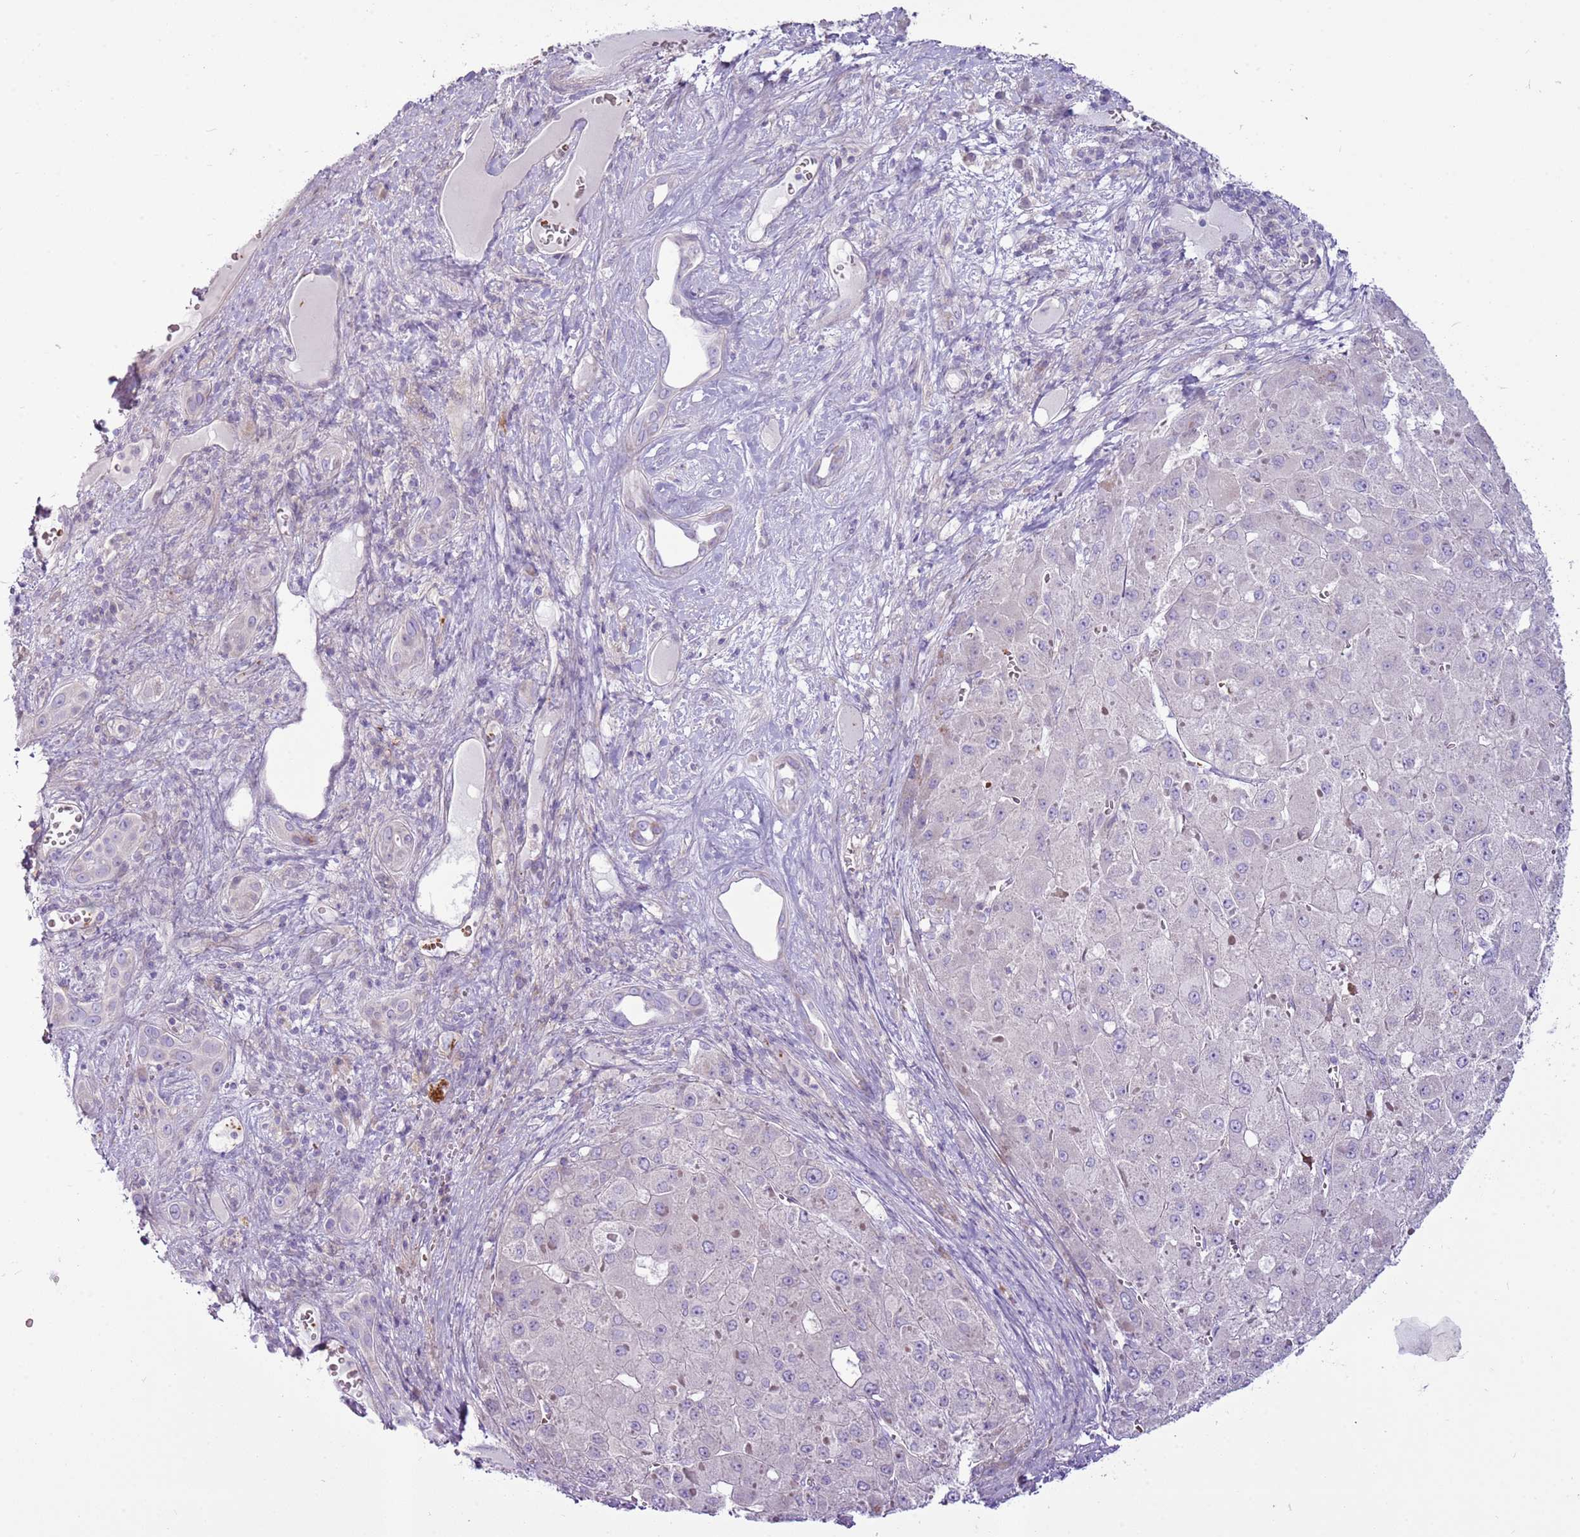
{"staining": {"intensity": "negative", "quantity": "none", "location": "none"}, "tissue": "liver cancer", "cell_type": "Tumor cells", "image_type": "cancer", "snomed": [{"axis": "morphology", "description": "Carcinoma, Hepatocellular, NOS"}, {"axis": "topography", "description": "Liver"}], "caption": "DAB (3,3'-diaminobenzidine) immunohistochemical staining of human liver cancer (hepatocellular carcinoma) exhibits no significant expression in tumor cells.", "gene": "CHAC2", "patient": {"sex": "female", "age": 73}}